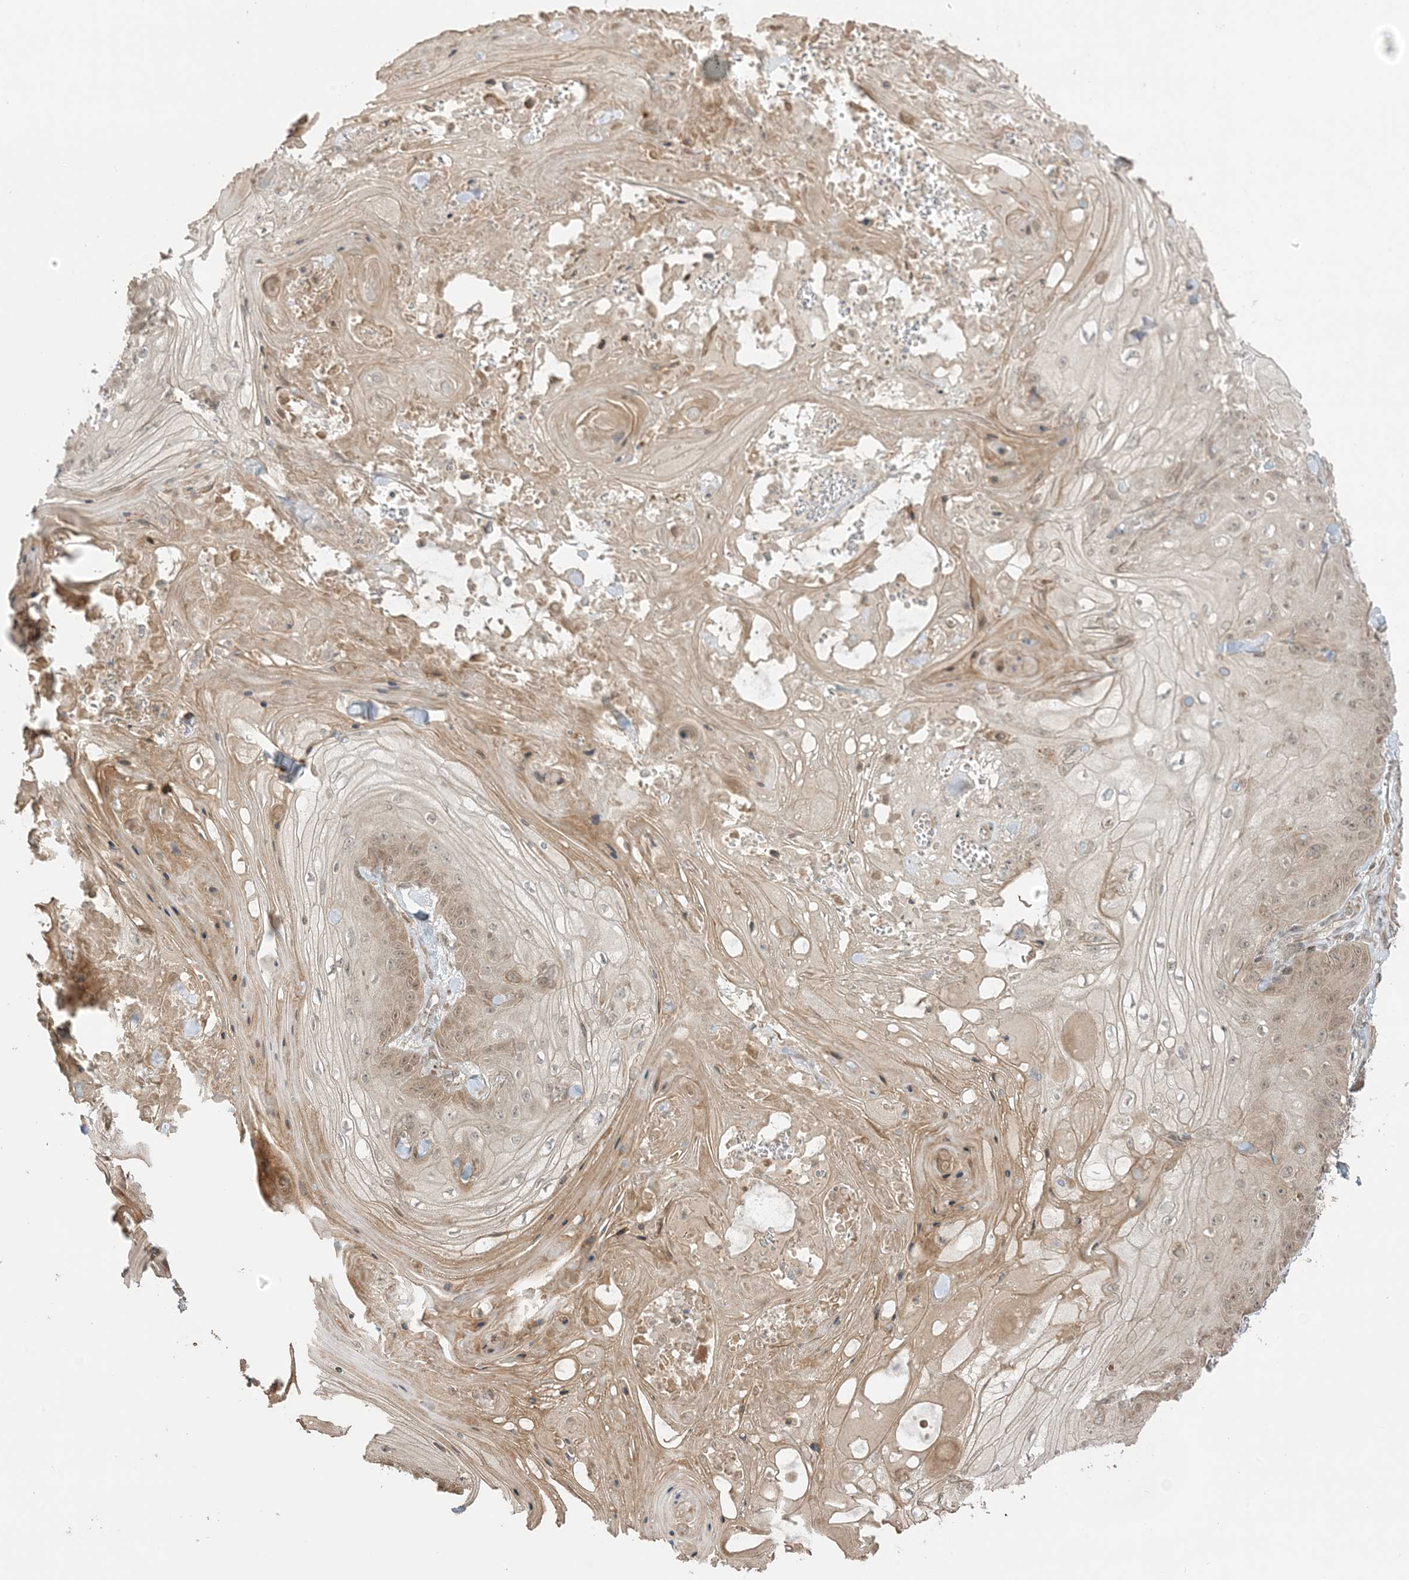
{"staining": {"intensity": "moderate", "quantity": ">75%", "location": "cytoplasmic/membranous"}, "tissue": "skin cancer", "cell_type": "Tumor cells", "image_type": "cancer", "snomed": [{"axis": "morphology", "description": "Squamous cell carcinoma, NOS"}, {"axis": "topography", "description": "Skin"}], "caption": "A micrograph of skin squamous cell carcinoma stained for a protein exhibits moderate cytoplasmic/membranous brown staining in tumor cells.", "gene": "PHLDB2", "patient": {"sex": "male", "age": 74}}